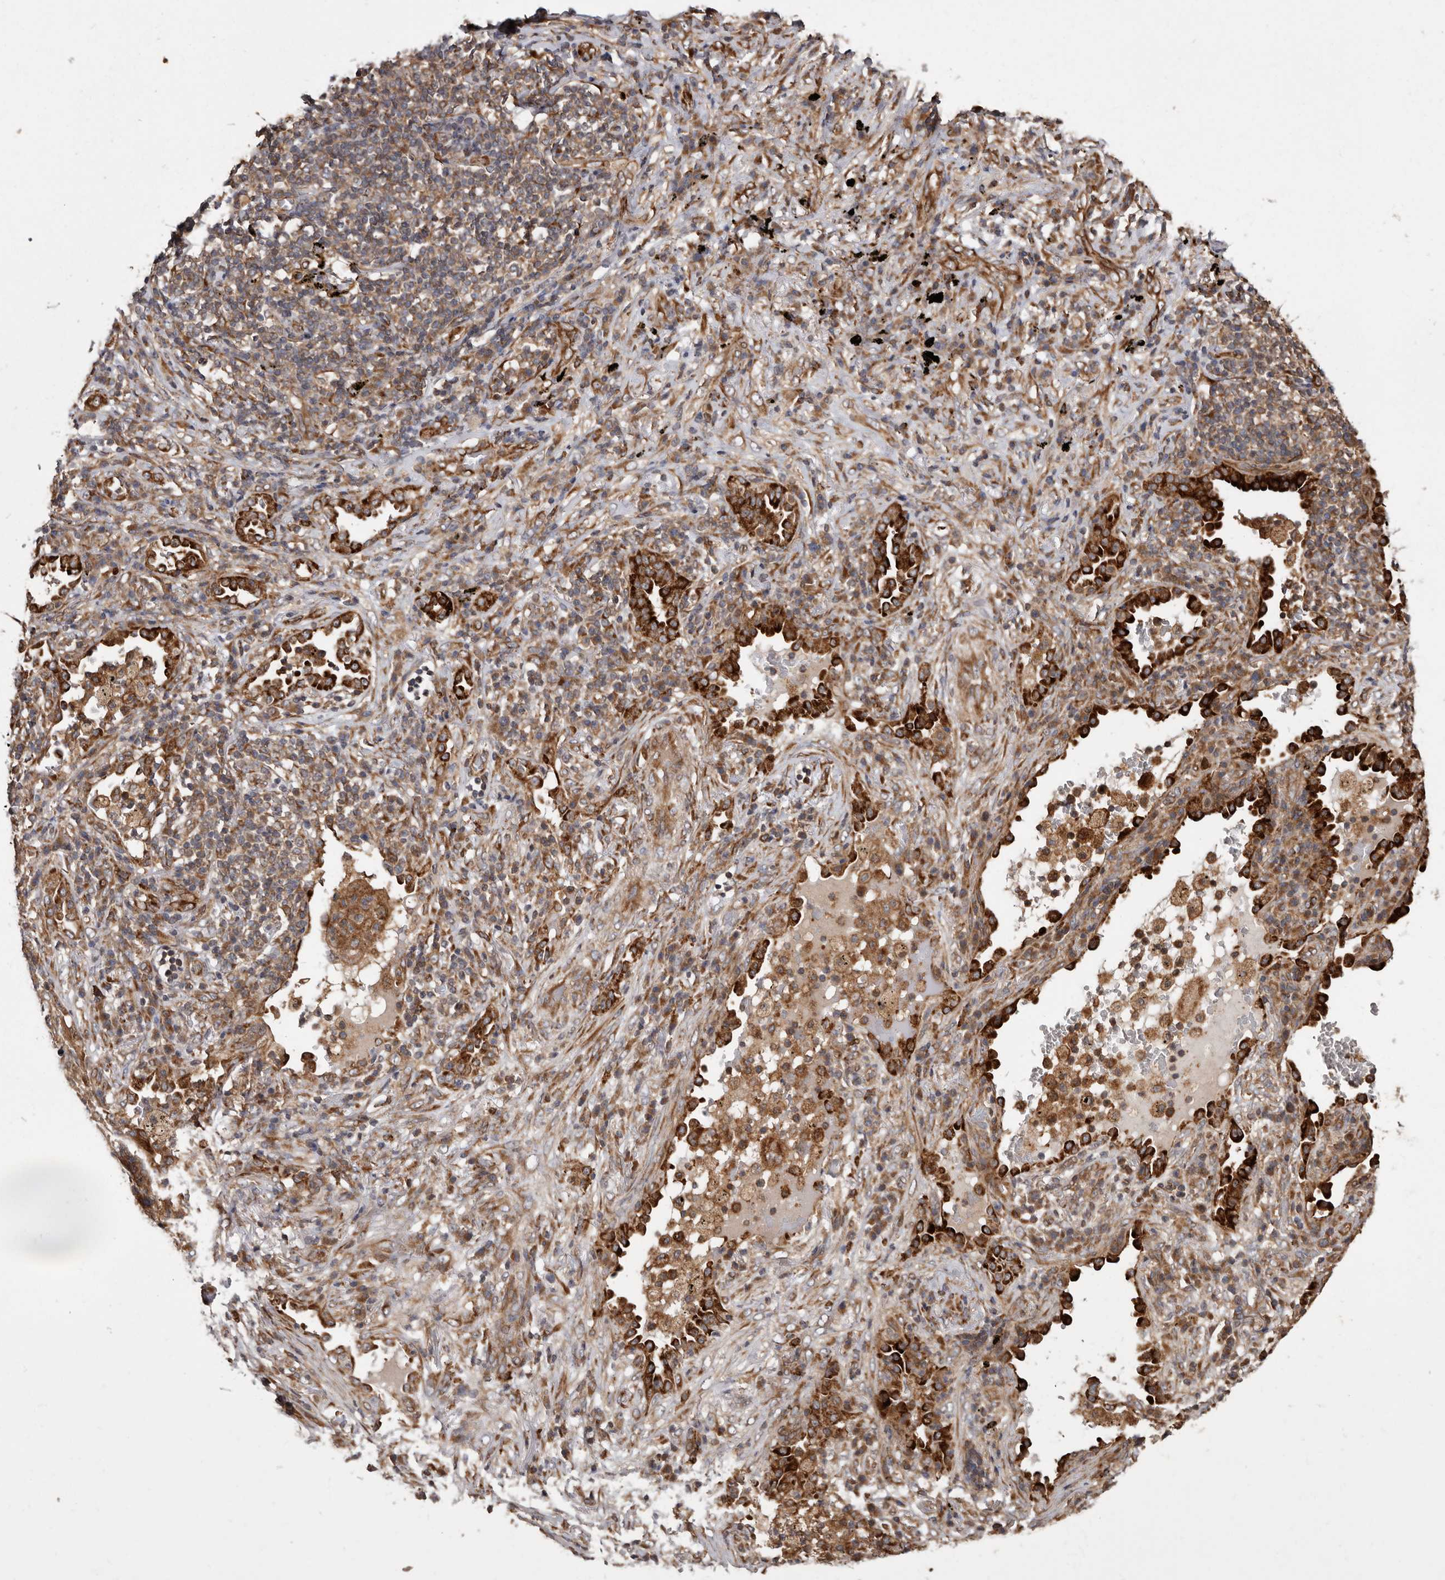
{"staining": {"intensity": "strong", "quantity": ">75%", "location": "cytoplasmic/membranous"}, "tissue": "lung cancer", "cell_type": "Tumor cells", "image_type": "cancer", "snomed": [{"axis": "morphology", "description": "Squamous cell carcinoma, NOS"}, {"axis": "topography", "description": "Lung"}], "caption": "Immunohistochemical staining of lung cancer (squamous cell carcinoma) demonstrates high levels of strong cytoplasmic/membranous staining in approximately >75% of tumor cells. (DAB IHC, brown staining for protein, blue staining for nuclei).", "gene": "FLAD1", "patient": {"sex": "female", "age": 63}}